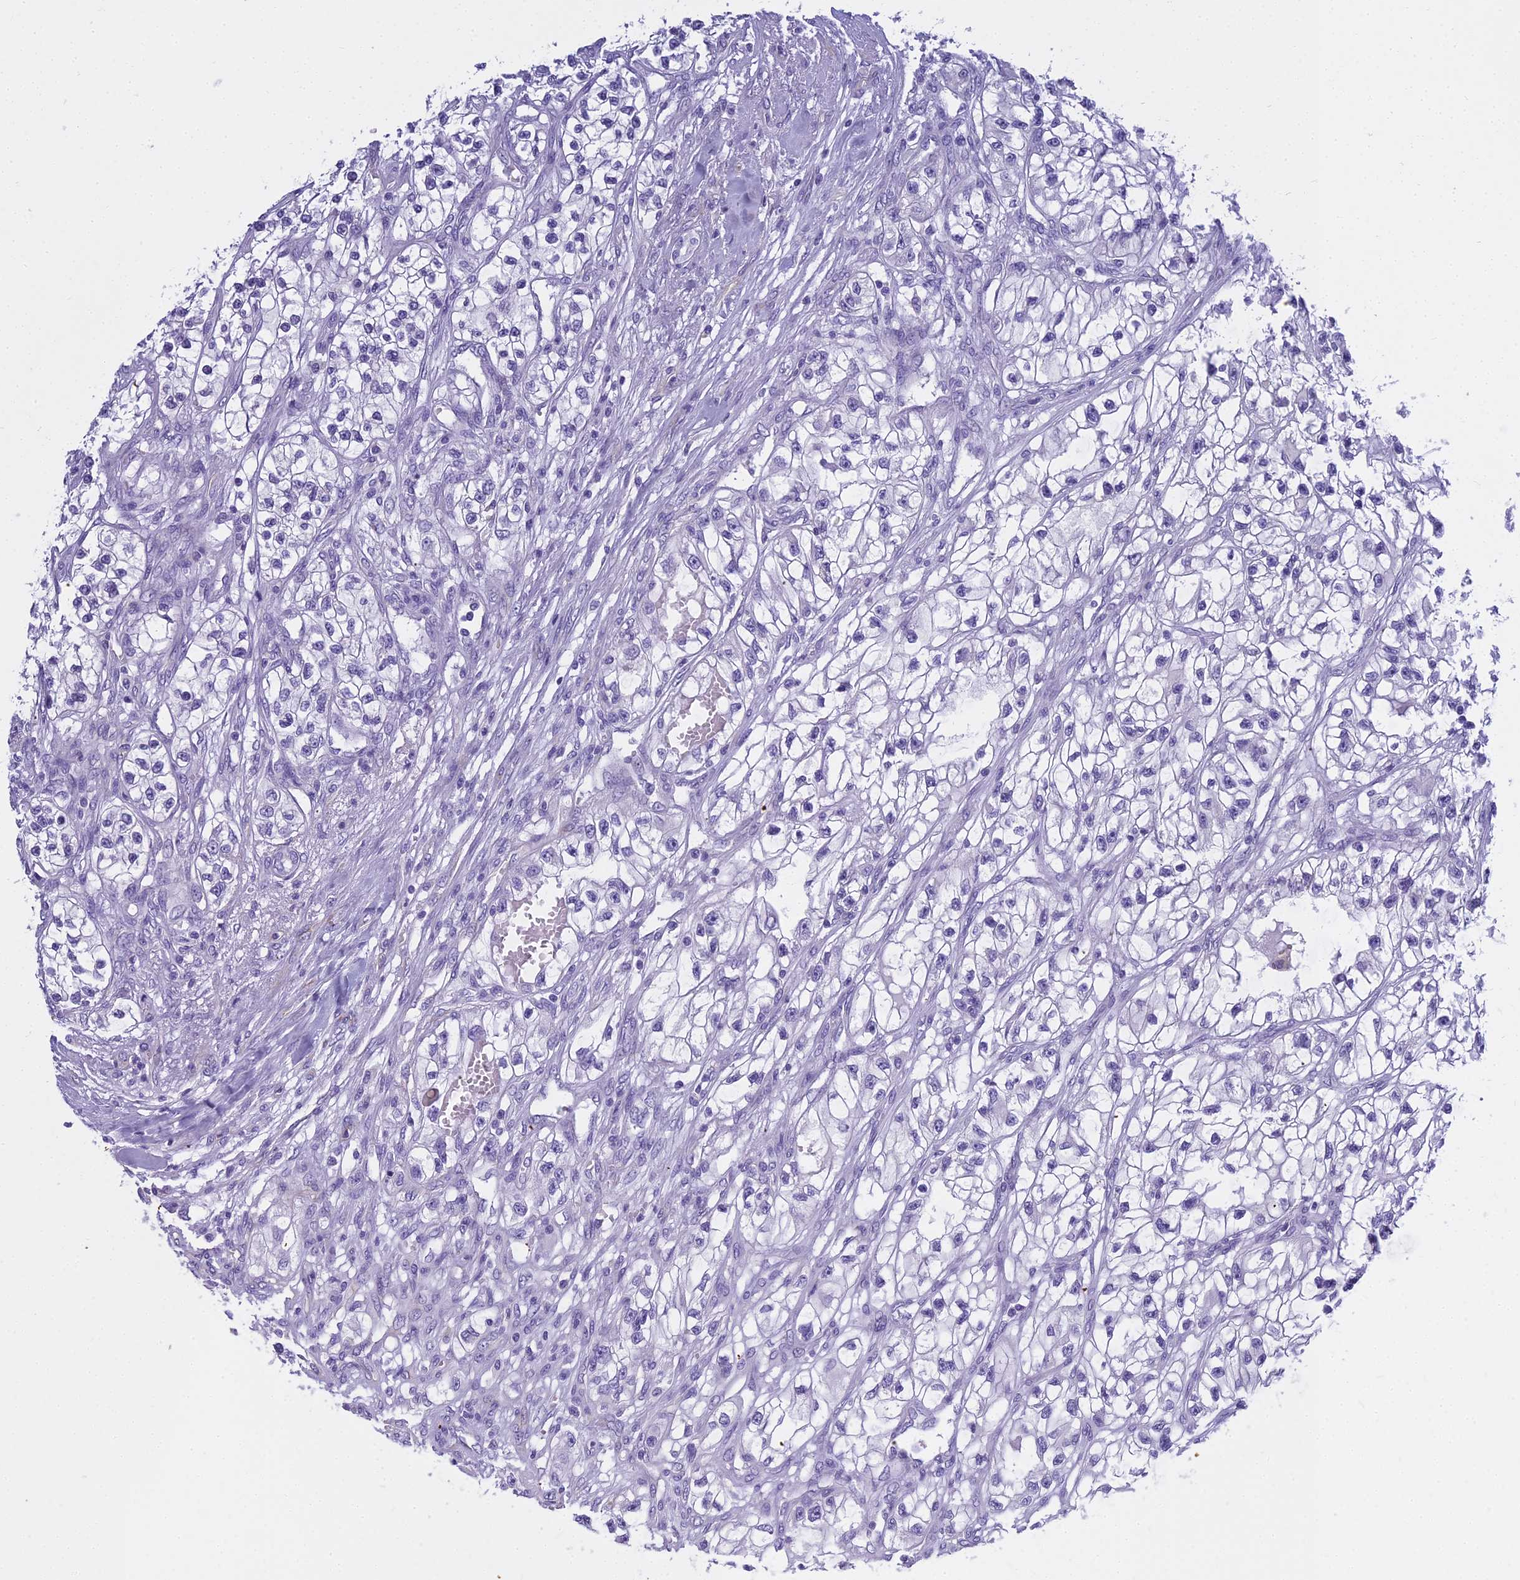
{"staining": {"intensity": "negative", "quantity": "none", "location": "none"}, "tissue": "renal cancer", "cell_type": "Tumor cells", "image_type": "cancer", "snomed": [{"axis": "morphology", "description": "Adenocarcinoma, NOS"}, {"axis": "topography", "description": "Kidney"}], "caption": "A histopathology image of renal cancer (adenocarcinoma) stained for a protein shows no brown staining in tumor cells. (DAB (3,3'-diaminobenzidine) immunohistochemistry visualized using brightfield microscopy, high magnification).", "gene": "NINJ1", "patient": {"sex": "female", "age": 57}}